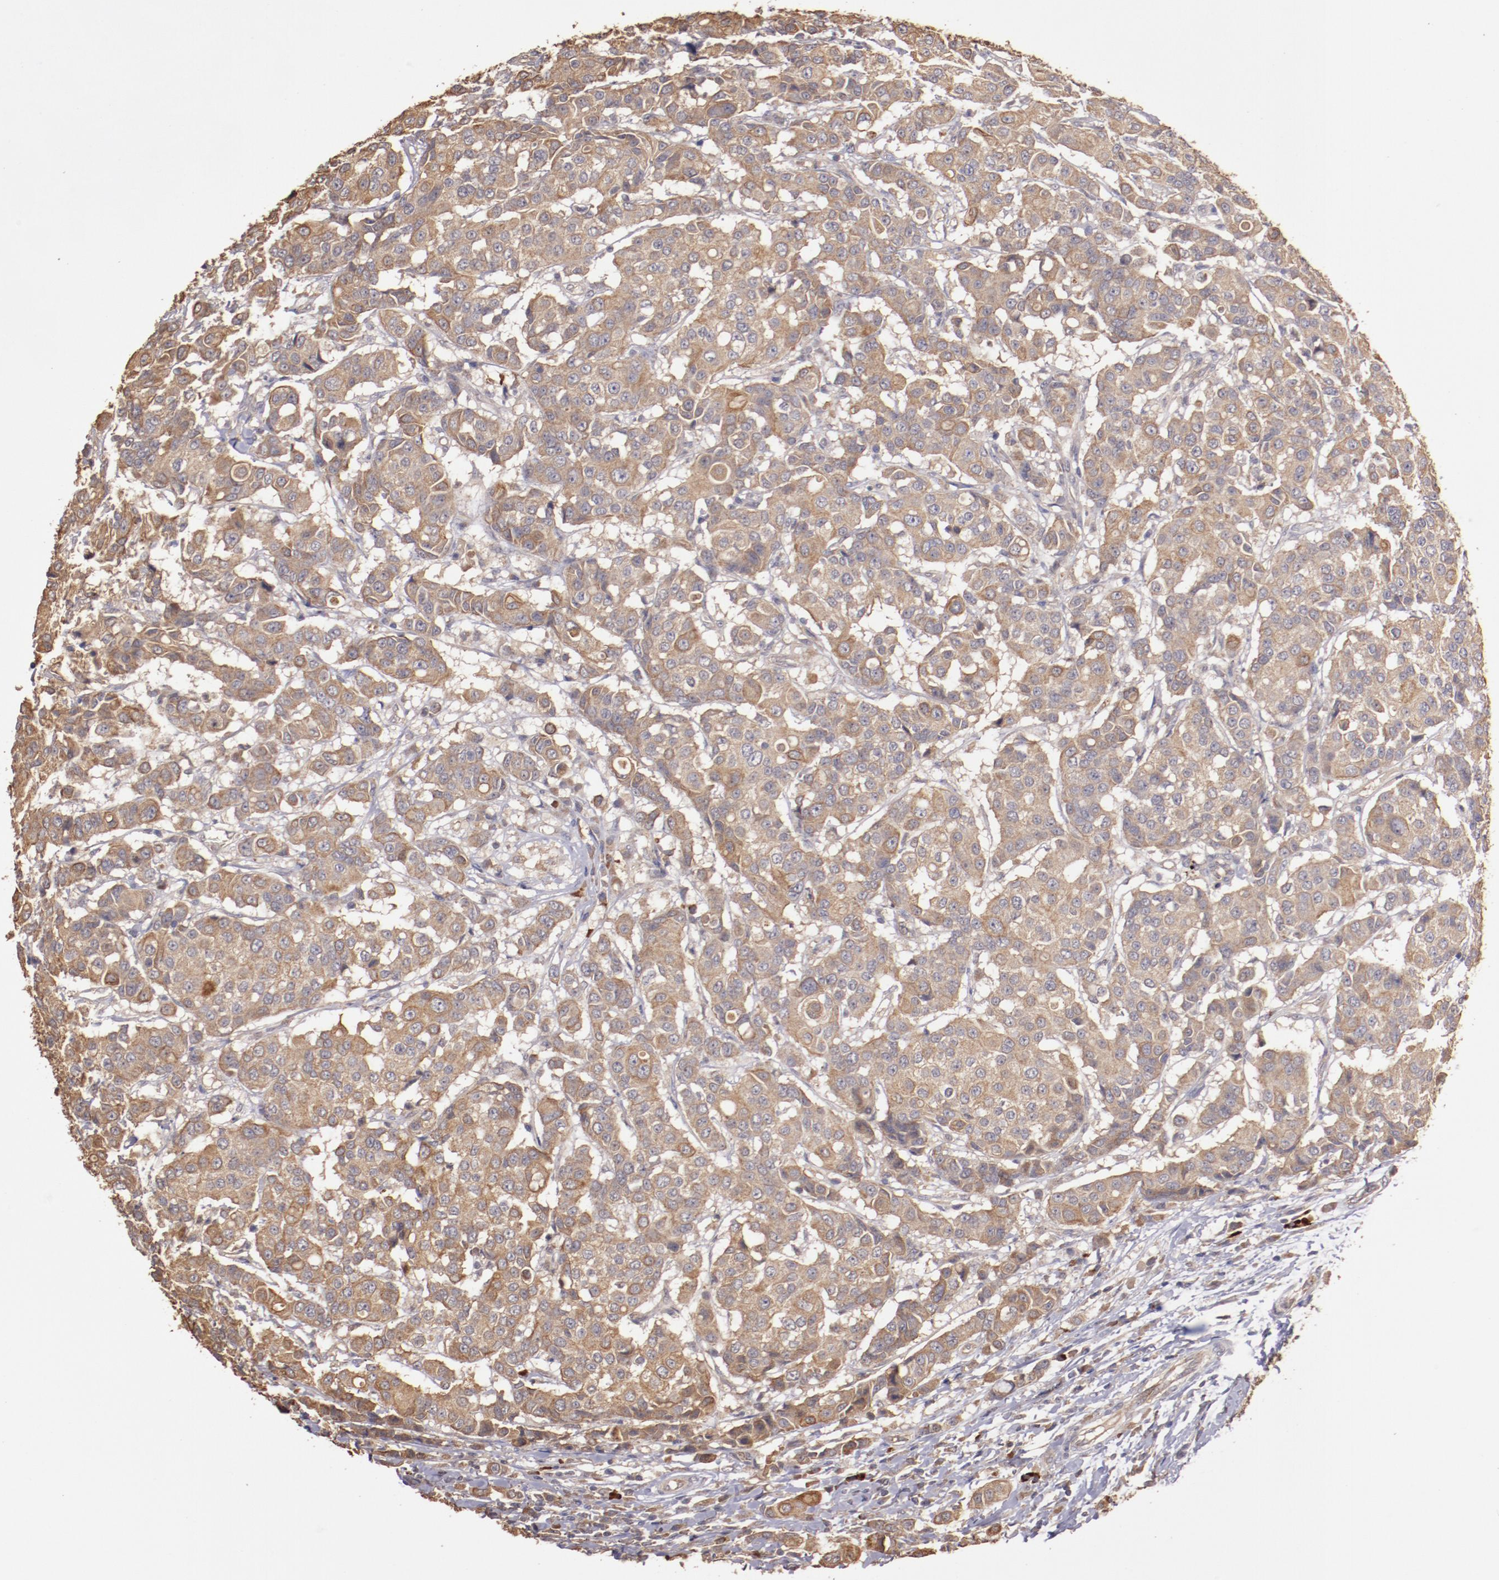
{"staining": {"intensity": "moderate", "quantity": ">75%", "location": "cytoplasmic/membranous"}, "tissue": "breast cancer", "cell_type": "Tumor cells", "image_type": "cancer", "snomed": [{"axis": "morphology", "description": "Duct carcinoma"}, {"axis": "topography", "description": "Breast"}], "caption": "There is medium levels of moderate cytoplasmic/membranous expression in tumor cells of breast cancer (intraductal carcinoma), as demonstrated by immunohistochemical staining (brown color).", "gene": "SRRD", "patient": {"sex": "female", "age": 27}}